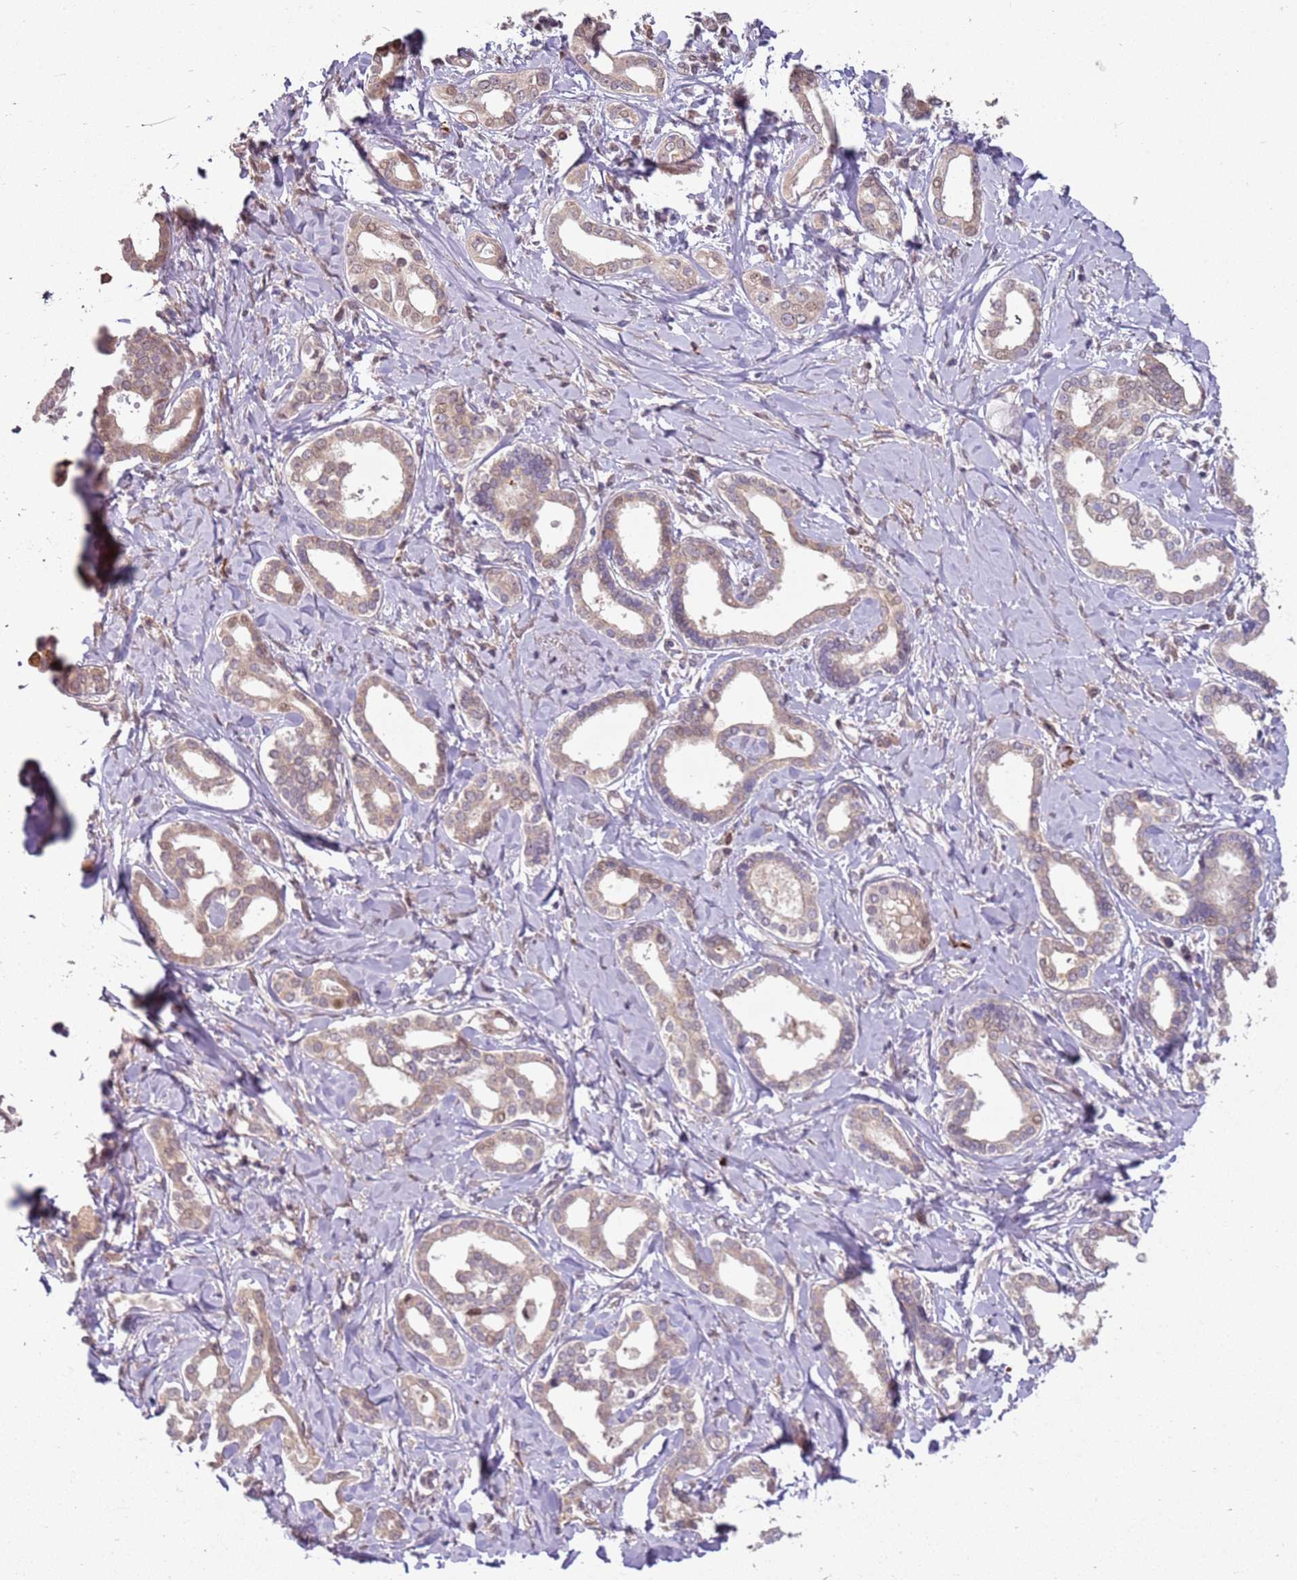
{"staining": {"intensity": "weak", "quantity": "25%-75%", "location": "cytoplasmic/membranous"}, "tissue": "liver cancer", "cell_type": "Tumor cells", "image_type": "cancer", "snomed": [{"axis": "morphology", "description": "Cholangiocarcinoma"}, {"axis": "topography", "description": "Liver"}], "caption": "This micrograph displays immunohistochemistry (IHC) staining of human liver cancer, with low weak cytoplasmic/membranous staining in about 25%-75% of tumor cells.", "gene": "CHURC1", "patient": {"sex": "female", "age": 77}}